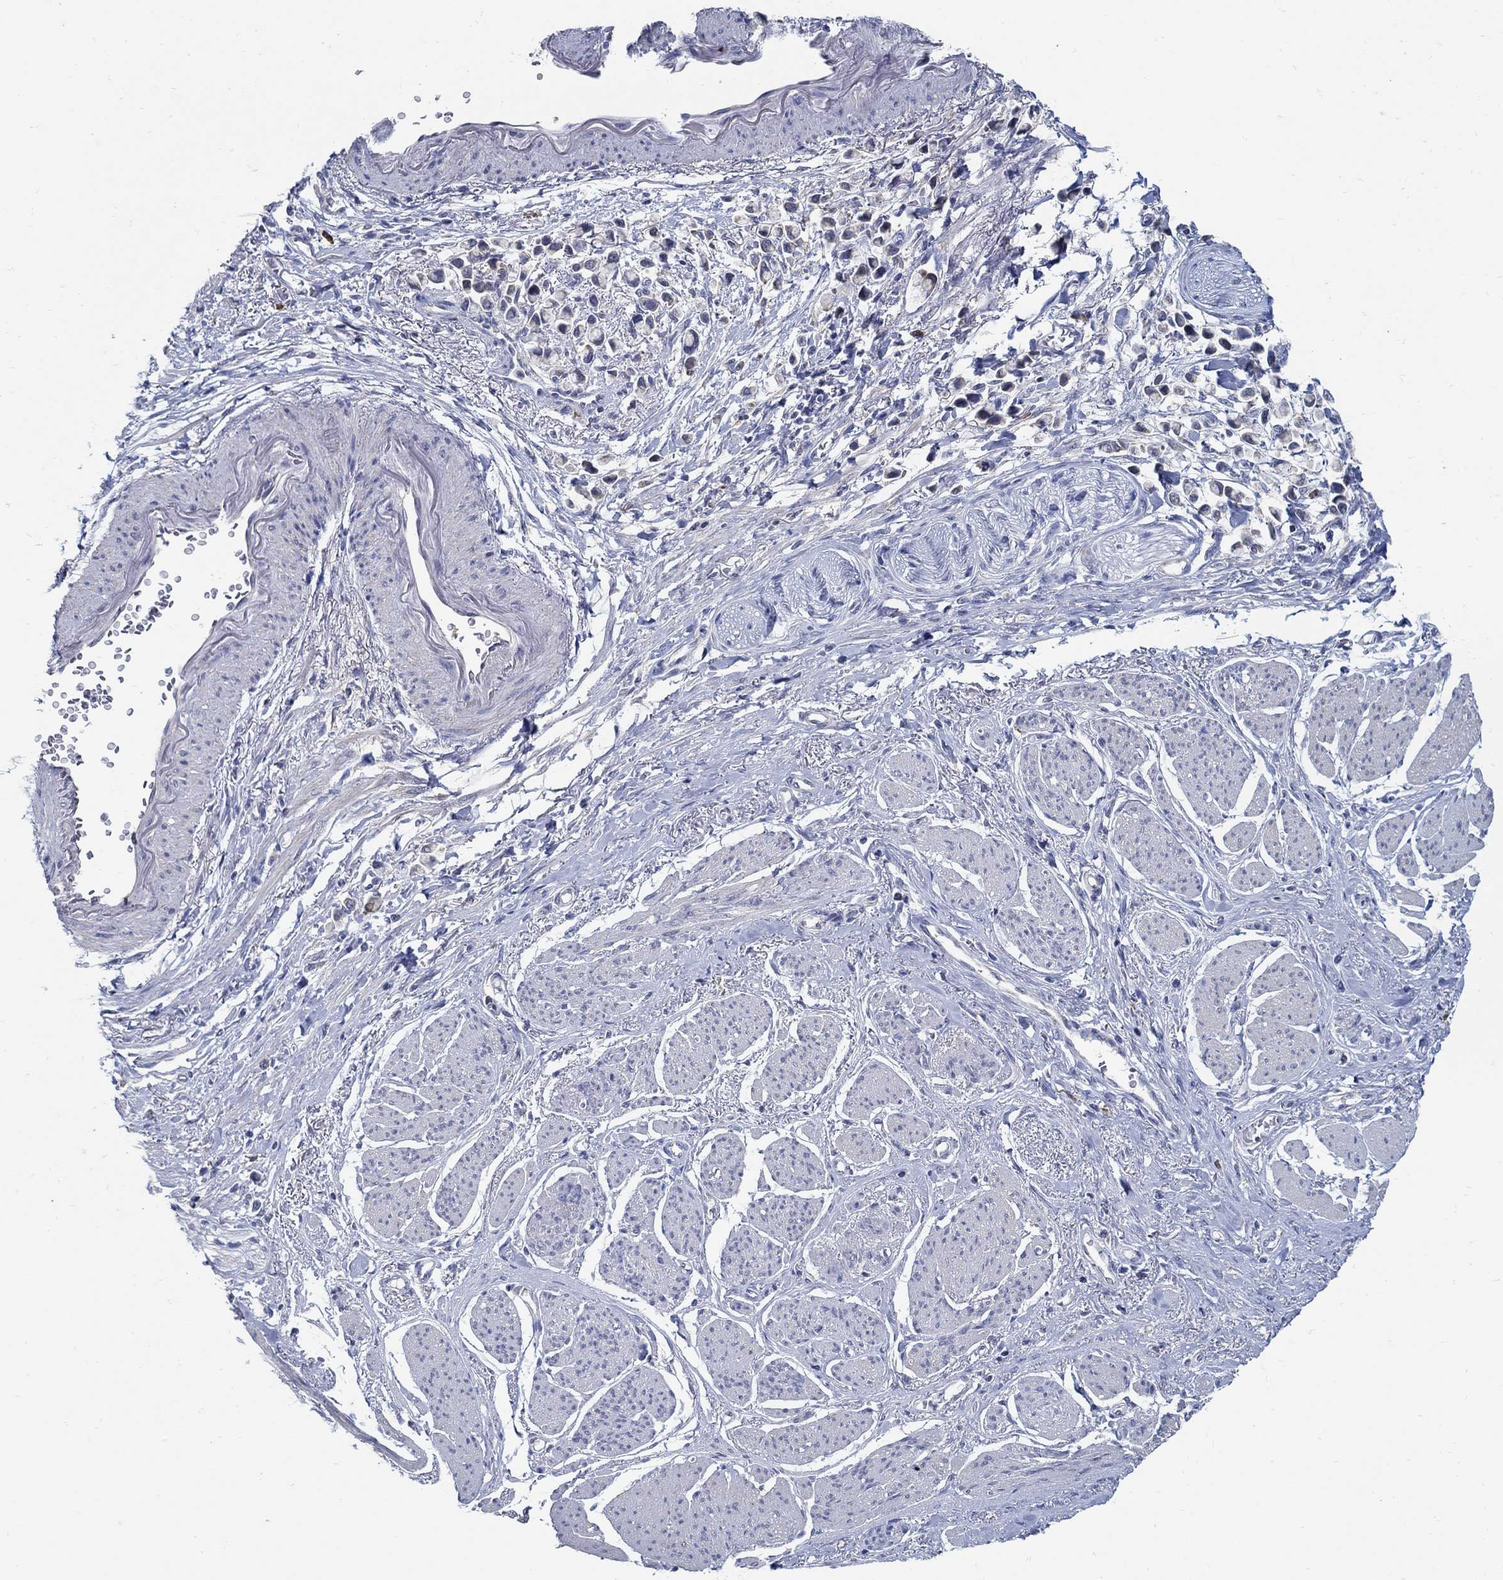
{"staining": {"intensity": "moderate", "quantity": "<25%", "location": "cytoplasmic/membranous"}, "tissue": "stomach cancer", "cell_type": "Tumor cells", "image_type": "cancer", "snomed": [{"axis": "morphology", "description": "Adenocarcinoma, NOS"}, {"axis": "topography", "description": "Stomach"}], "caption": "High-power microscopy captured an immunohistochemistry photomicrograph of adenocarcinoma (stomach), revealing moderate cytoplasmic/membranous expression in approximately <25% of tumor cells.", "gene": "PCDH11X", "patient": {"sex": "female", "age": 81}}